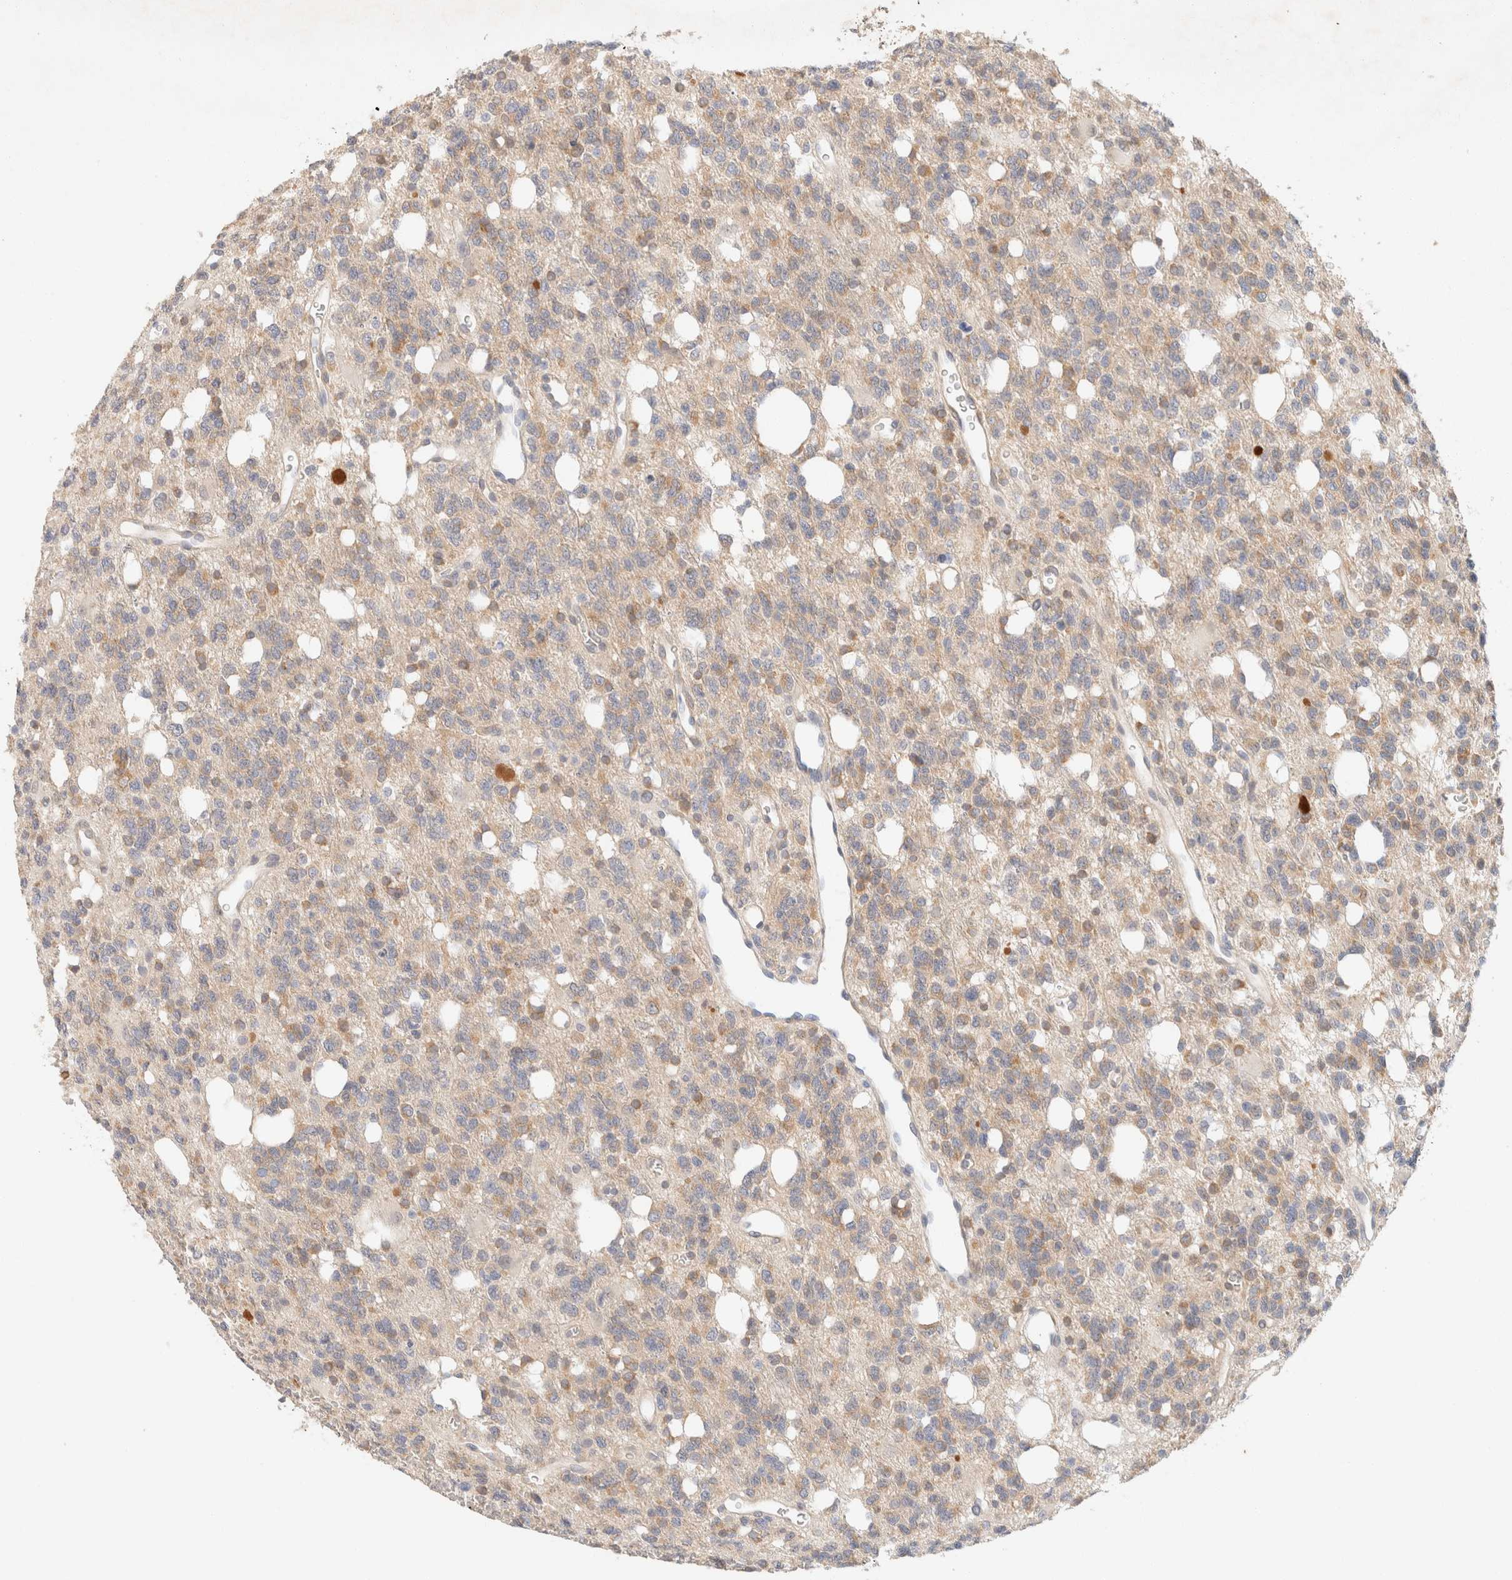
{"staining": {"intensity": "weak", "quantity": ">75%", "location": "cytoplasmic/membranous"}, "tissue": "glioma", "cell_type": "Tumor cells", "image_type": "cancer", "snomed": [{"axis": "morphology", "description": "Glioma, malignant, High grade"}, {"axis": "topography", "description": "Brain"}], "caption": "Weak cytoplasmic/membranous positivity is present in approximately >75% of tumor cells in malignant high-grade glioma. Immunohistochemistry (ihc) stains the protein in brown and the nuclei are stained blue.", "gene": "CSNK1E", "patient": {"sex": "female", "age": 62}}